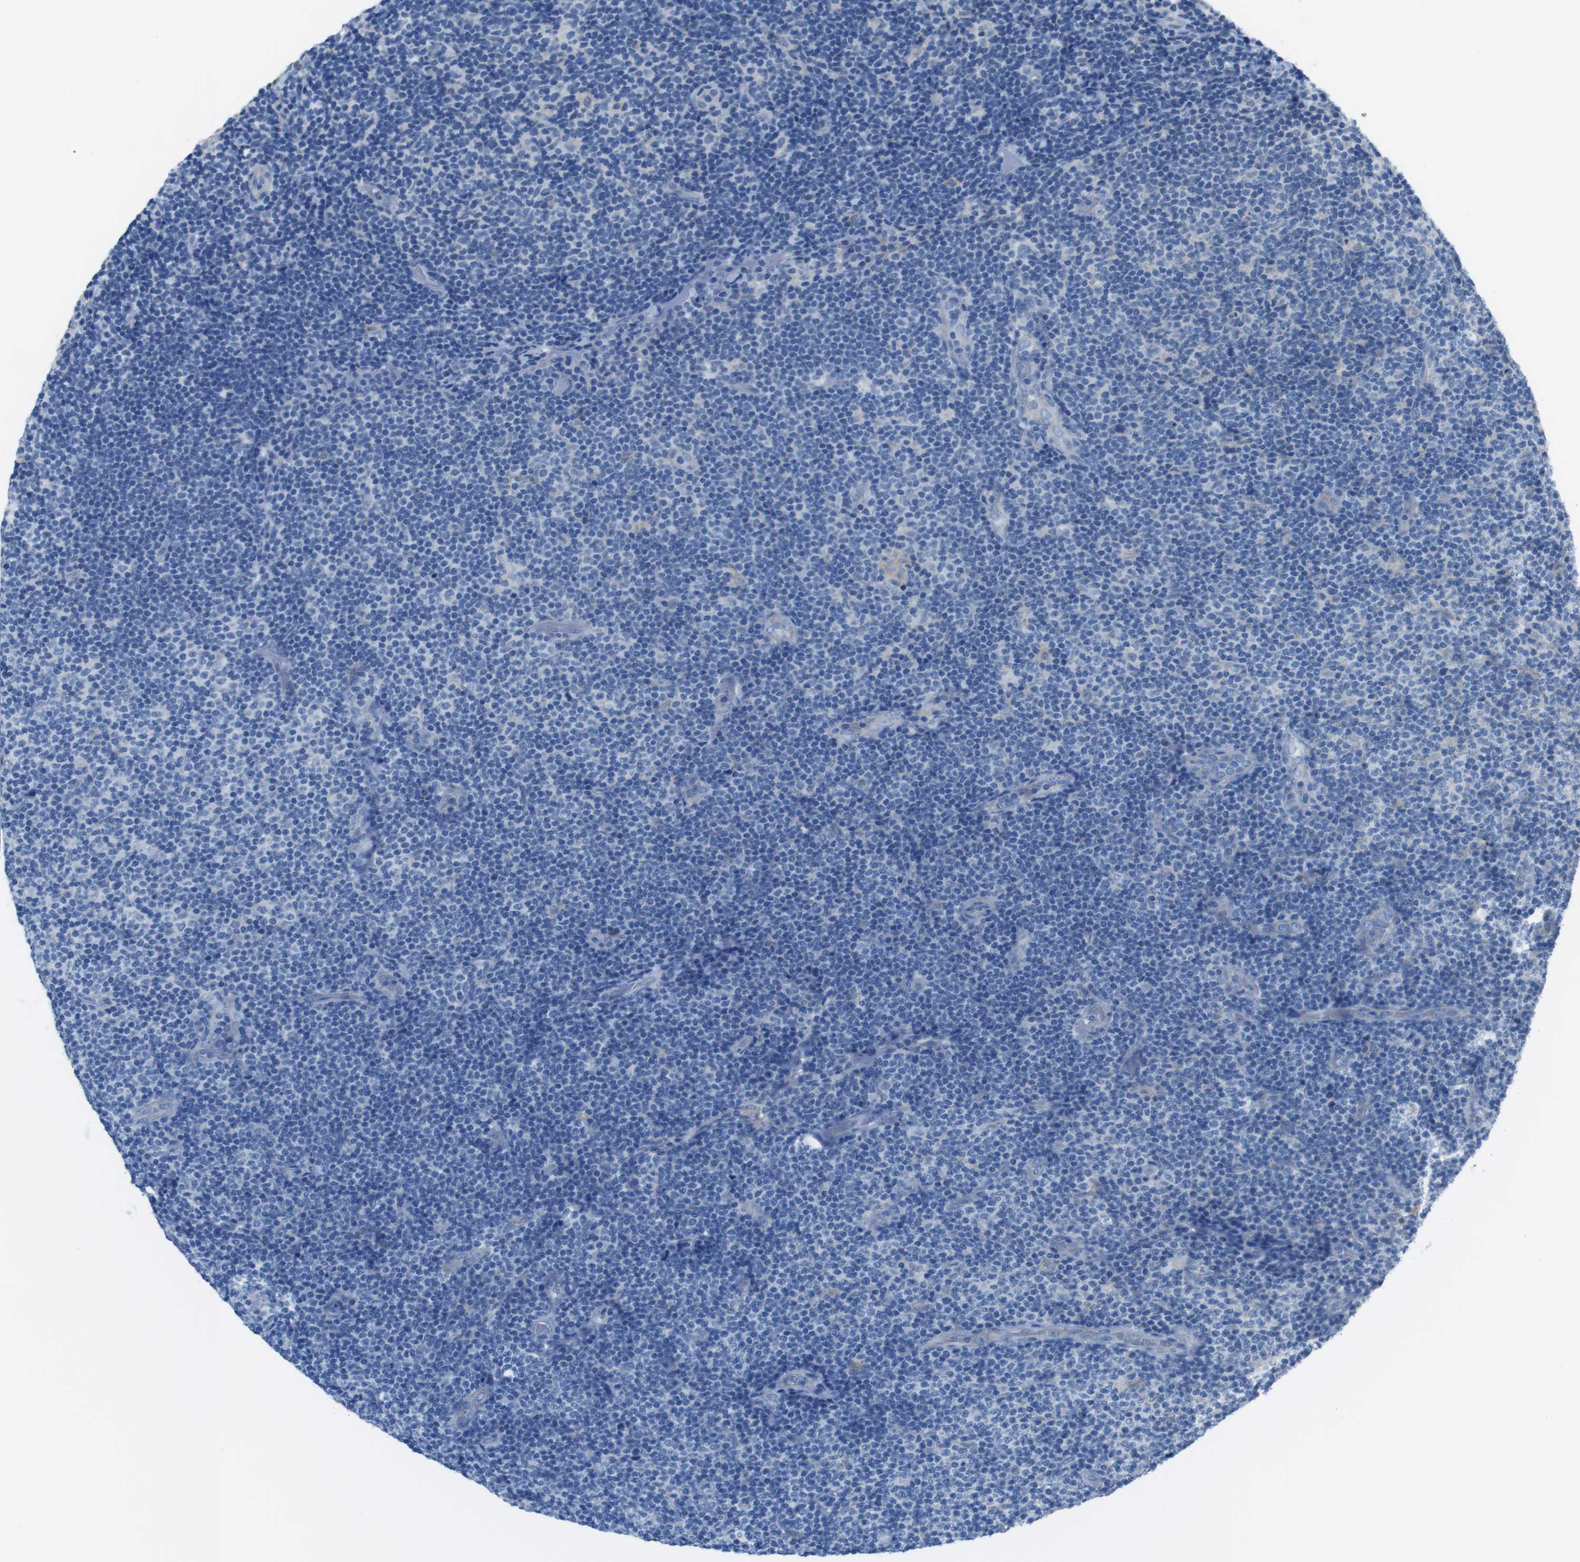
{"staining": {"intensity": "negative", "quantity": "none", "location": "none"}, "tissue": "lymphoma", "cell_type": "Tumor cells", "image_type": "cancer", "snomed": [{"axis": "morphology", "description": "Malignant lymphoma, non-Hodgkin's type, Low grade"}, {"axis": "topography", "description": "Lymph node"}], "caption": "Malignant lymphoma, non-Hodgkin's type (low-grade) was stained to show a protein in brown. There is no significant positivity in tumor cells.", "gene": "CYP2C8", "patient": {"sex": "male", "age": 83}}